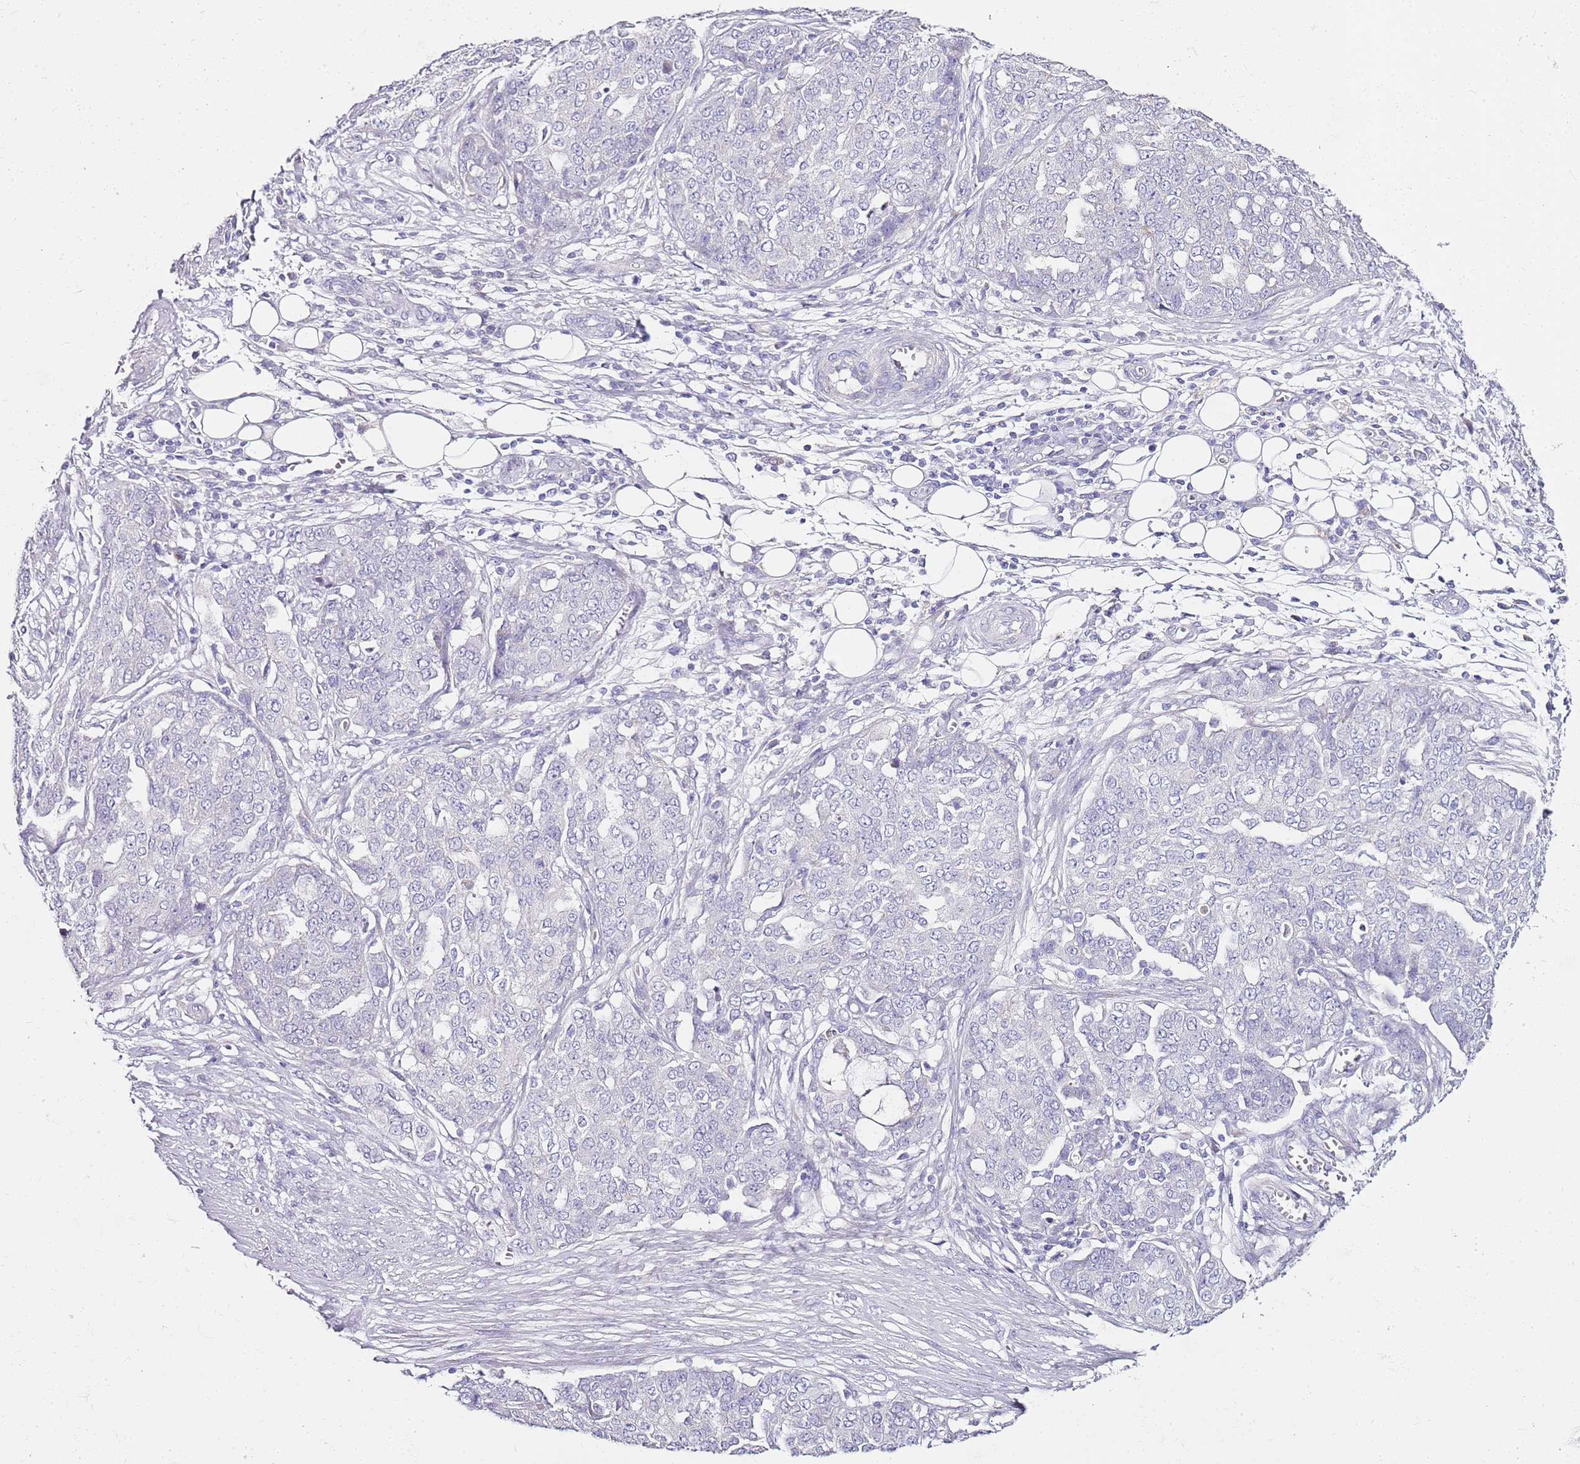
{"staining": {"intensity": "negative", "quantity": "none", "location": "none"}, "tissue": "ovarian cancer", "cell_type": "Tumor cells", "image_type": "cancer", "snomed": [{"axis": "morphology", "description": "Cystadenocarcinoma, serous, NOS"}, {"axis": "topography", "description": "Soft tissue"}, {"axis": "topography", "description": "Ovary"}], "caption": "This histopathology image is of ovarian cancer (serous cystadenocarcinoma) stained with immunohistochemistry (IHC) to label a protein in brown with the nuclei are counter-stained blue. There is no expression in tumor cells.", "gene": "MYBPC3", "patient": {"sex": "female", "age": 57}}